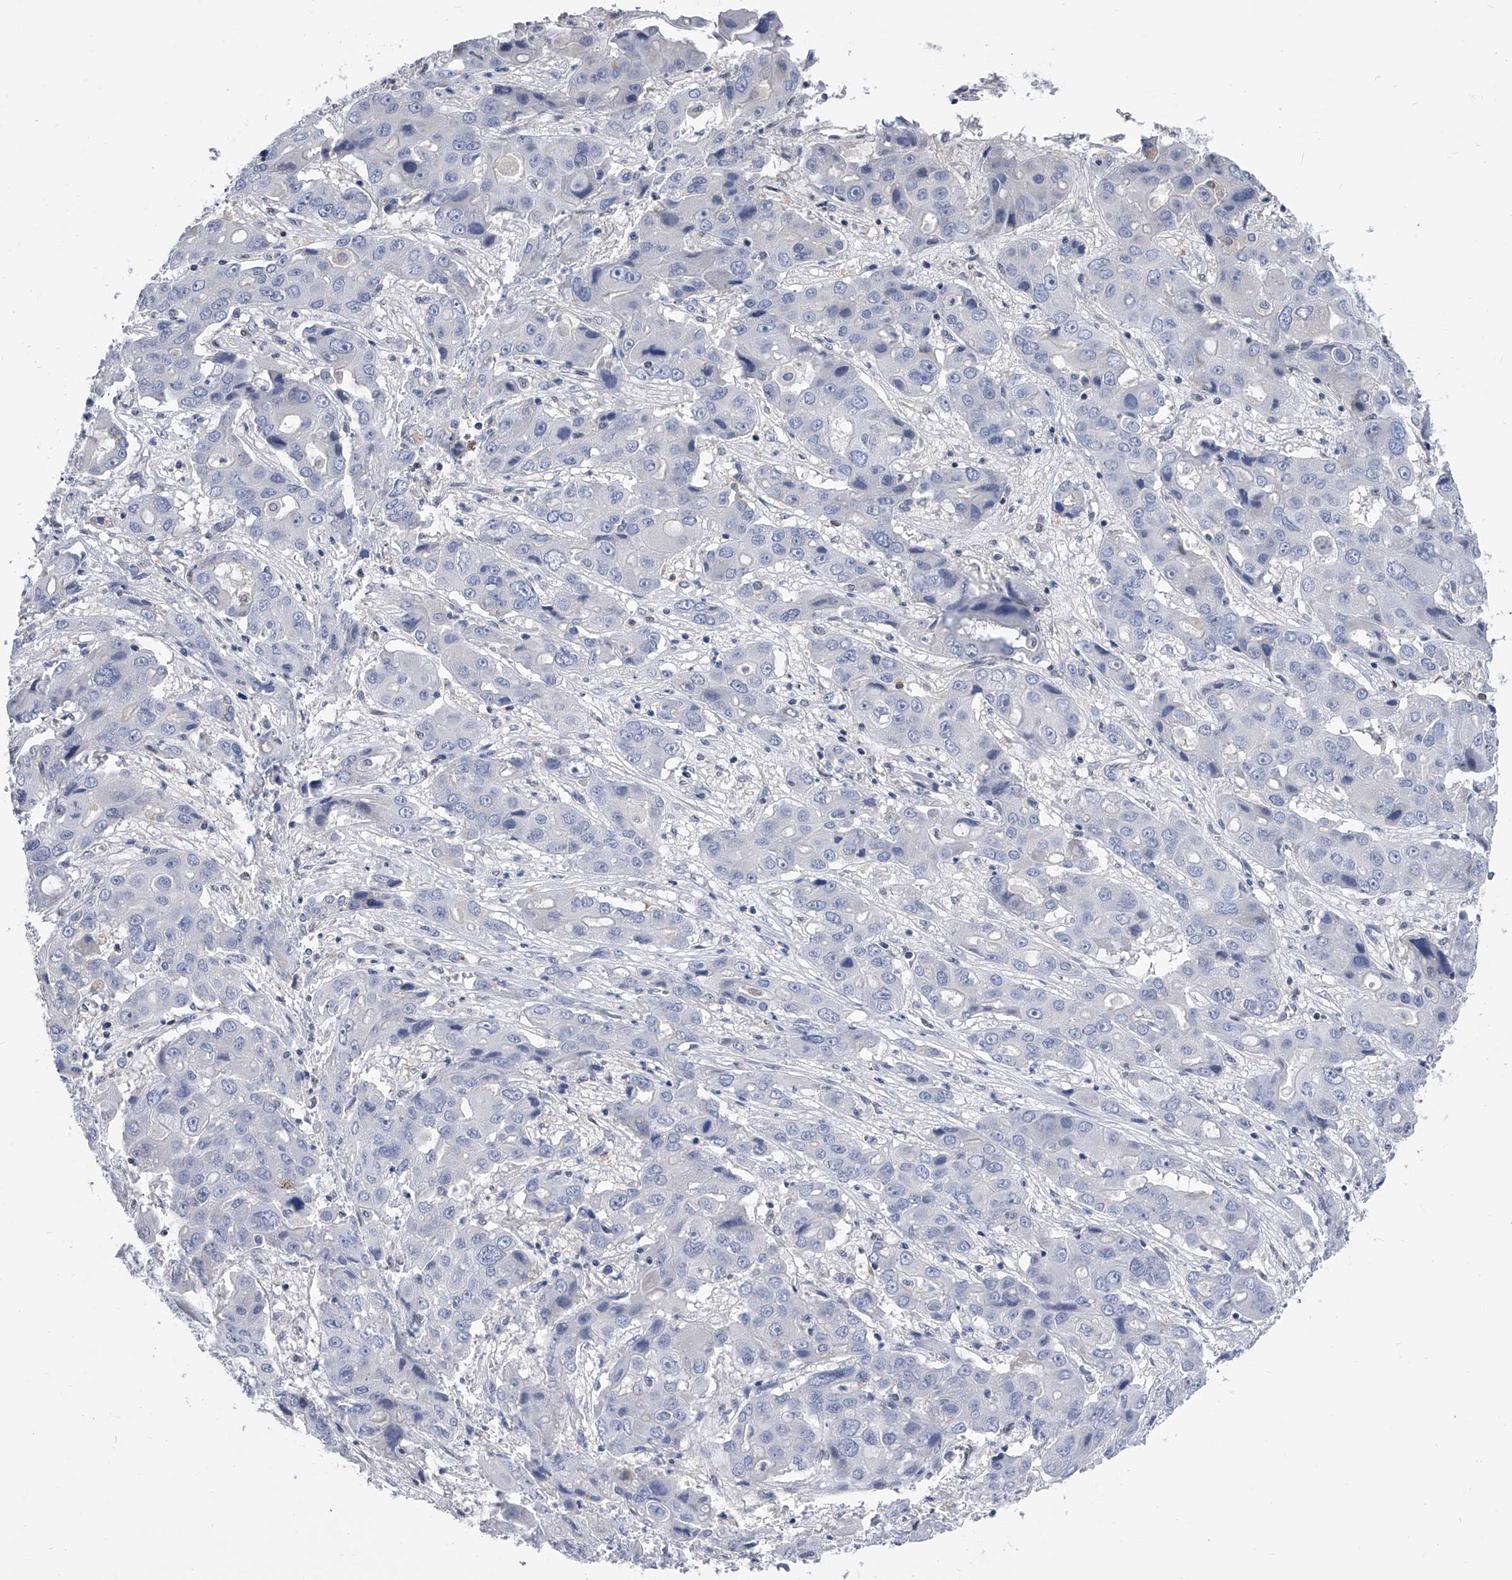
{"staining": {"intensity": "negative", "quantity": "none", "location": "none"}, "tissue": "liver cancer", "cell_type": "Tumor cells", "image_type": "cancer", "snomed": [{"axis": "morphology", "description": "Cholangiocarcinoma"}, {"axis": "topography", "description": "Liver"}], "caption": "Histopathology image shows no significant protein staining in tumor cells of liver cancer.", "gene": "SERPINB9", "patient": {"sex": "male", "age": 67}}